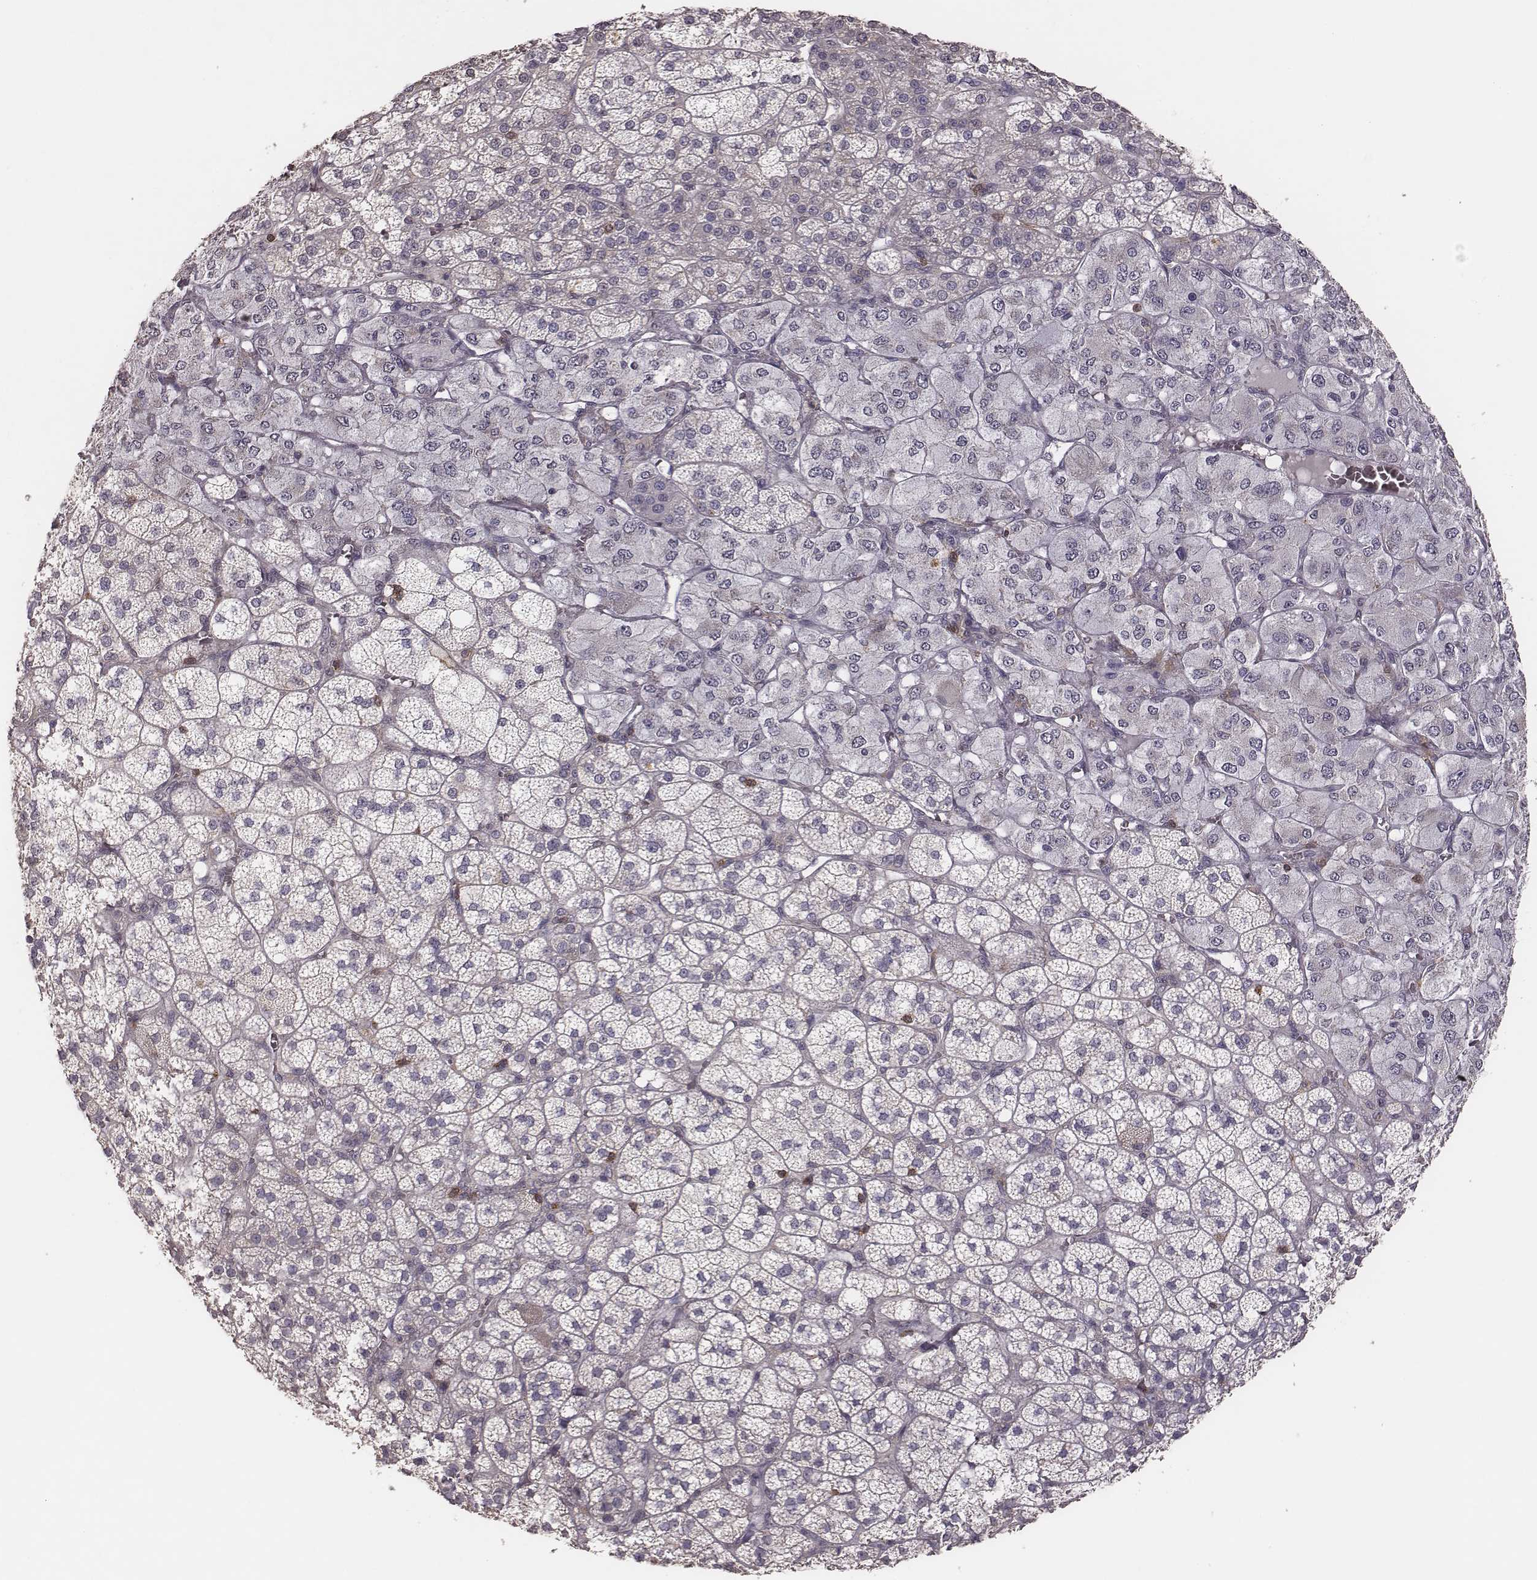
{"staining": {"intensity": "weak", "quantity": "<25%", "location": "cytoplasmic/membranous"}, "tissue": "adrenal gland", "cell_type": "Glandular cells", "image_type": "normal", "snomed": [{"axis": "morphology", "description": "Normal tissue, NOS"}, {"axis": "topography", "description": "Adrenal gland"}], "caption": "Immunohistochemistry histopathology image of normal adrenal gland stained for a protein (brown), which displays no staining in glandular cells.", "gene": "PILRA", "patient": {"sex": "female", "age": 60}}